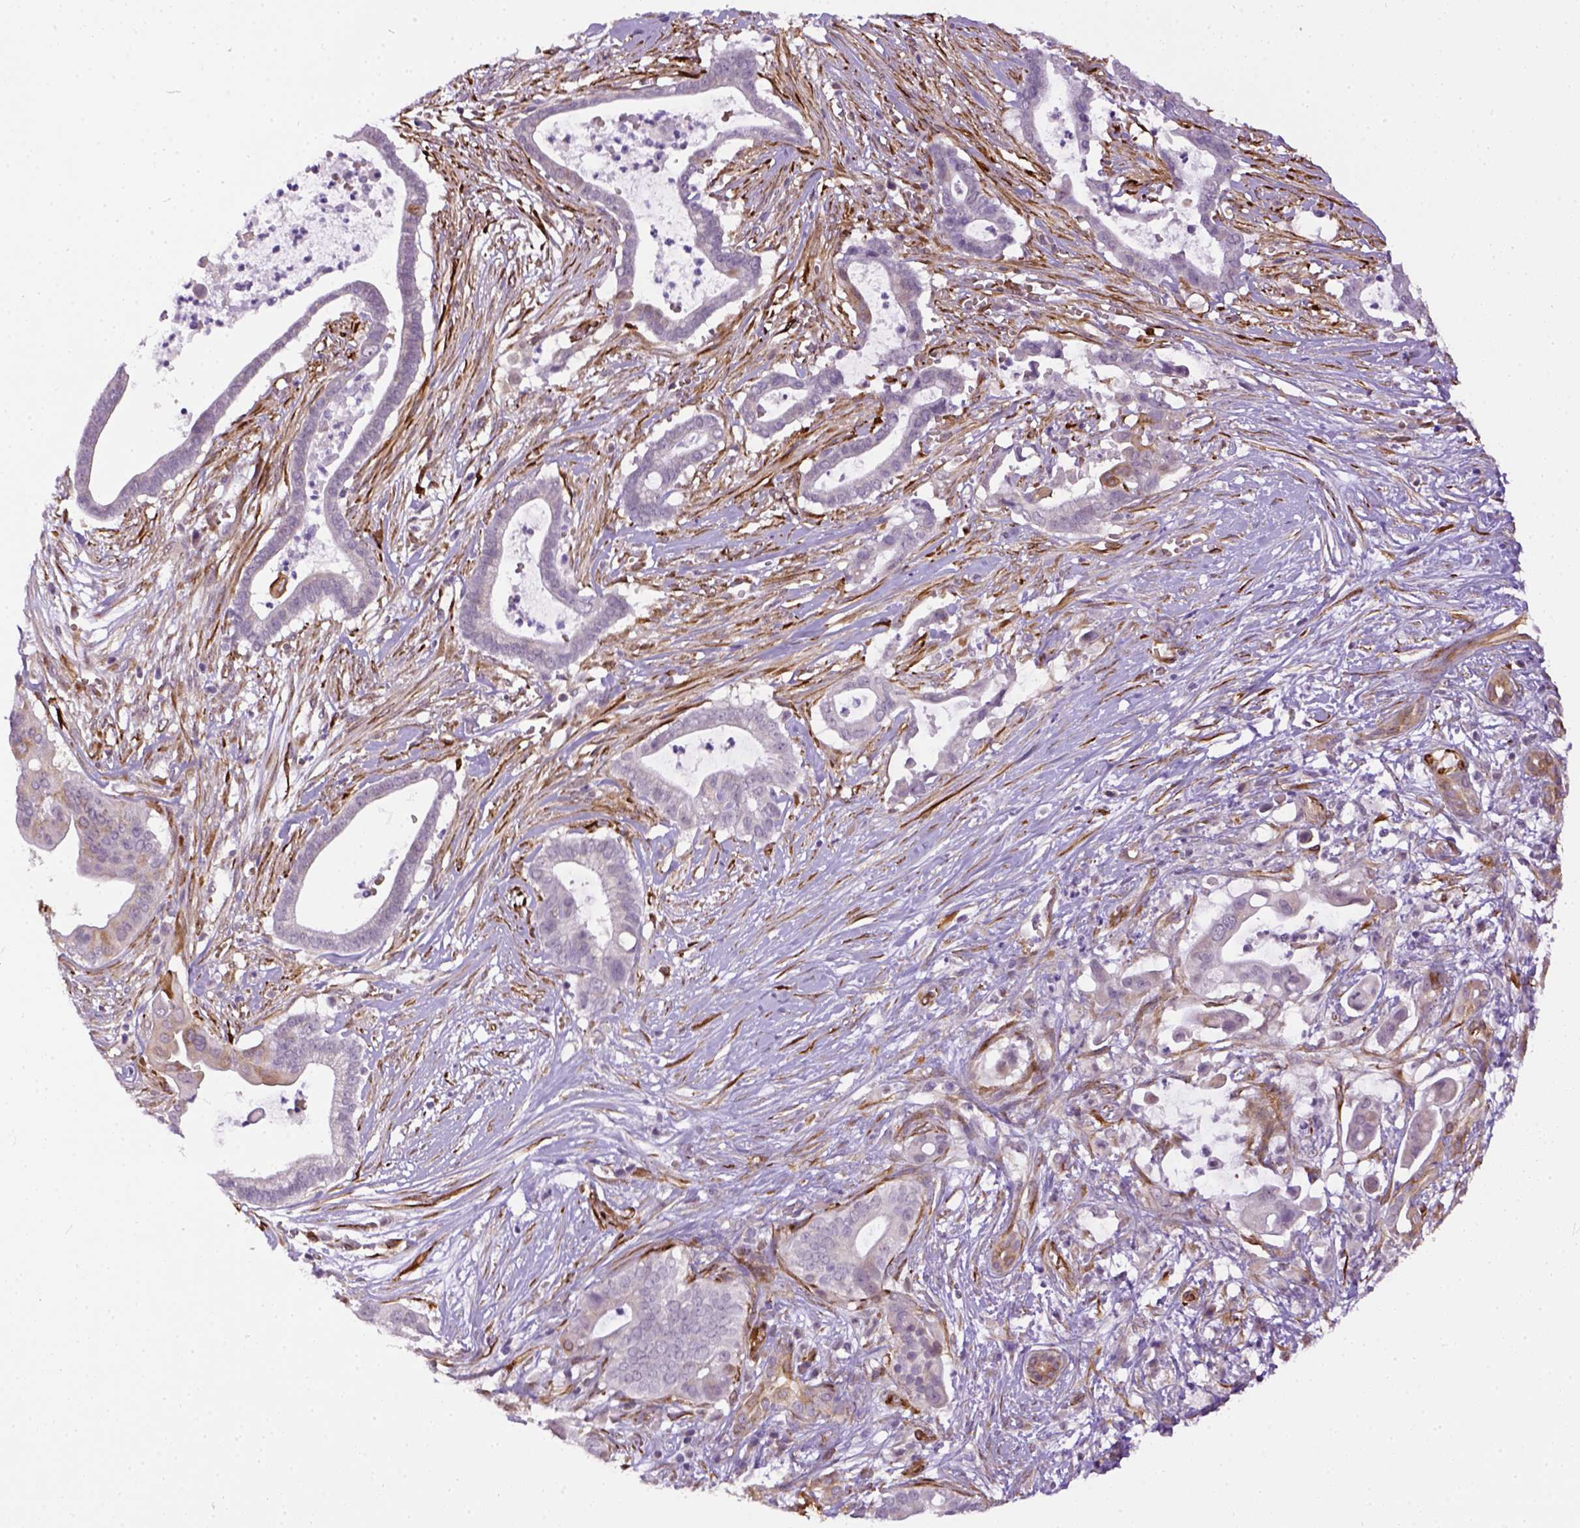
{"staining": {"intensity": "negative", "quantity": "none", "location": "none"}, "tissue": "pancreatic cancer", "cell_type": "Tumor cells", "image_type": "cancer", "snomed": [{"axis": "morphology", "description": "Adenocarcinoma, NOS"}, {"axis": "topography", "description": "Pancreas"}], "caption": "Immunohistochemistry (IHC) image of neoplastic tissue: human pancreatic cancer (adenocarcinoma) stained with DAB (3,3'-diaminobenzidine) displays no significant protein staining in tumor cells. The staining was performed using DAB to visualize the protein expression in brown, while the nuclei were stained in blue with hematoxylin (Magnification: 20x).", "gene": "KAZN", "patient": {"sex": "male", "age": 61}}